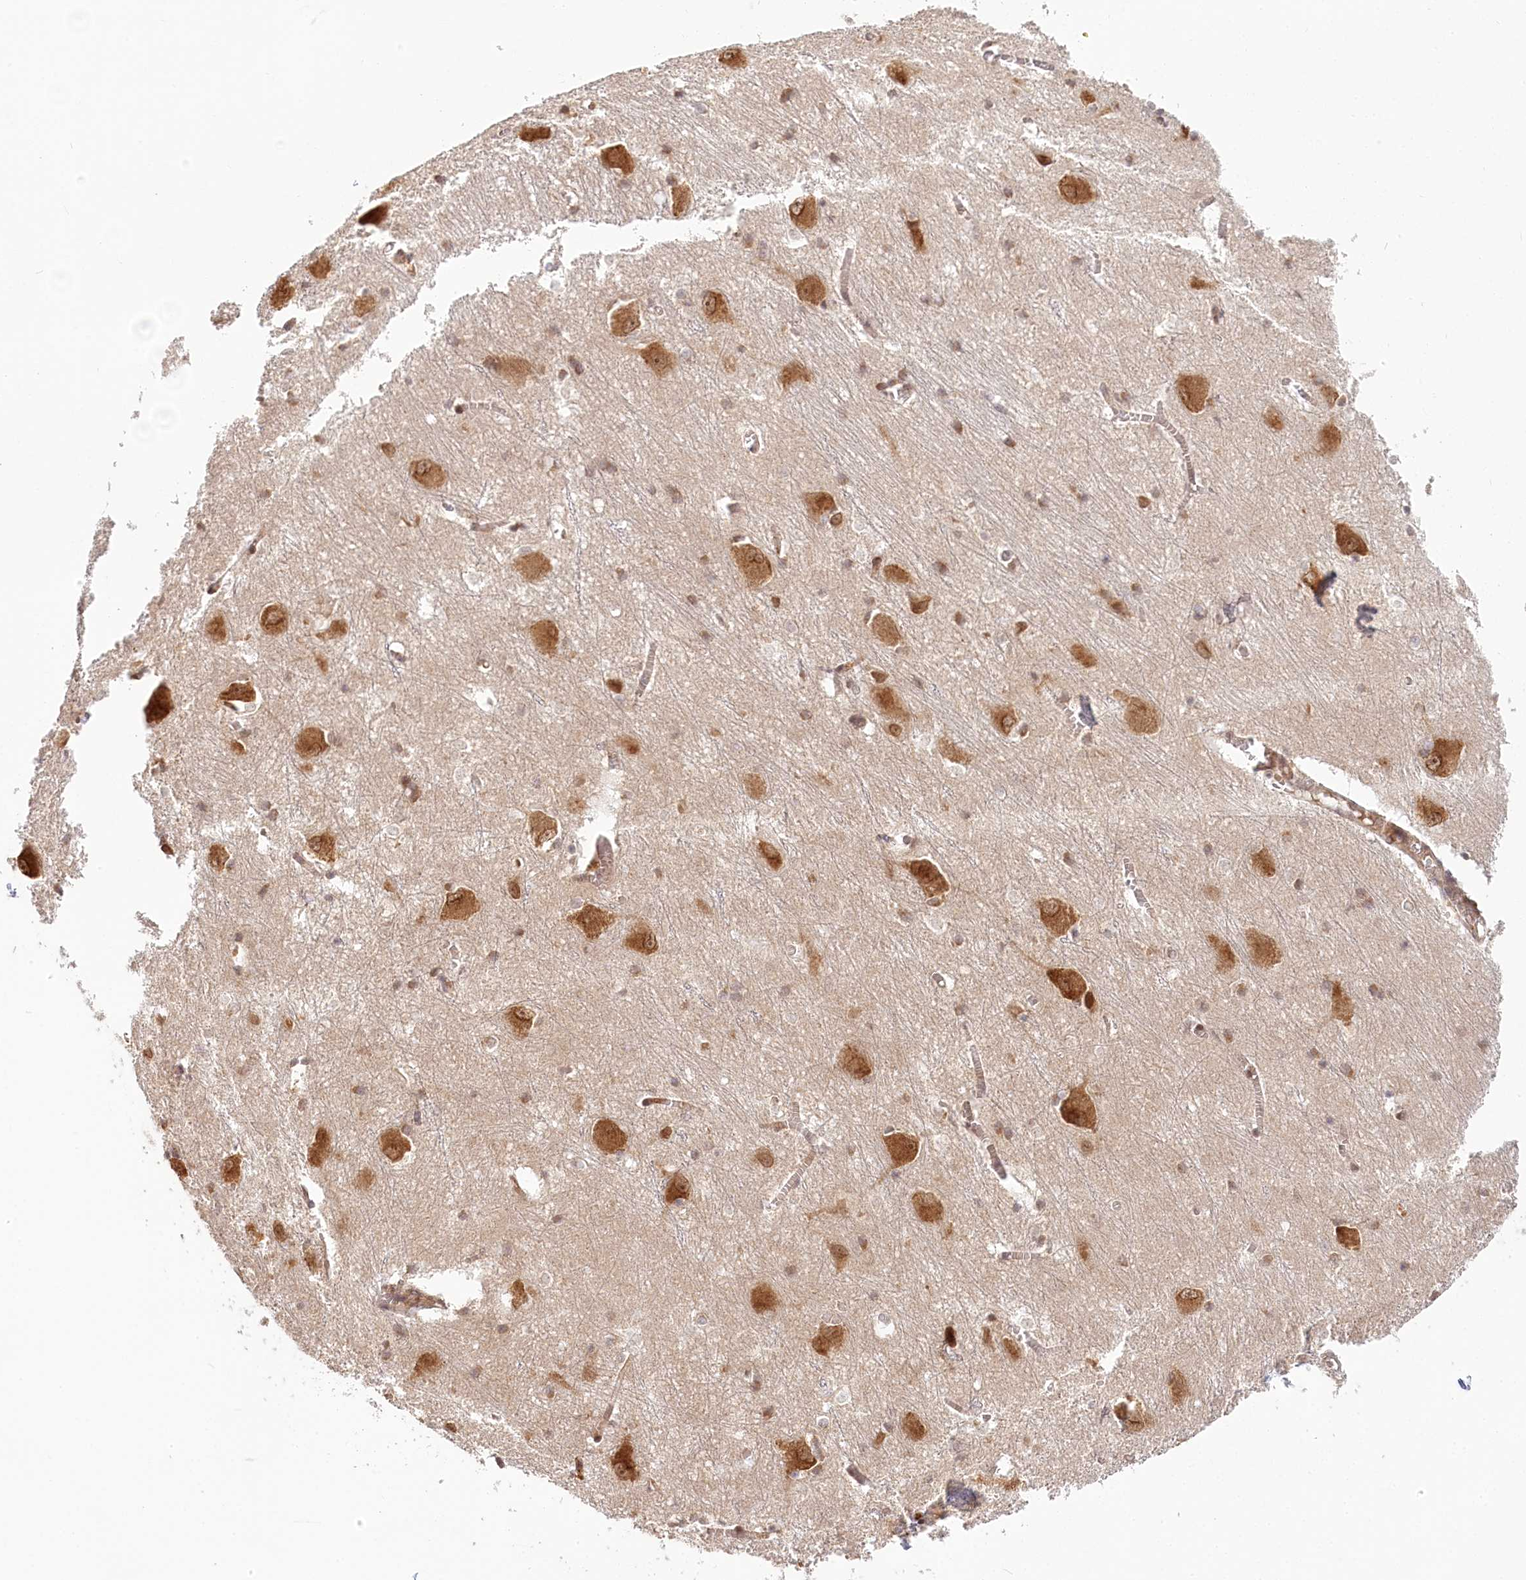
{"staining": {"intensity": "moderate", "quantity": "25%-75%", "location": "cytoplasmic/membranous,nuclear"}, "tissue": "caudate", "cell_type": "Glial cells", "image_type": "normal", "snomed": [{"axis": "morphology", "description": "Normal tissue, NOS"}, {"axis": "topography", "description": "Lateral ventricle wall"}], "caption": "Approximately 25%-75% of glial cells in normal human caudate exhibit moderate cytoplasmic/membranous,nuclear protein expression as visualized by brown immunohistochemical staining.", "gene": "CEP70", "patient": {"sex": "male", "age": 37}}